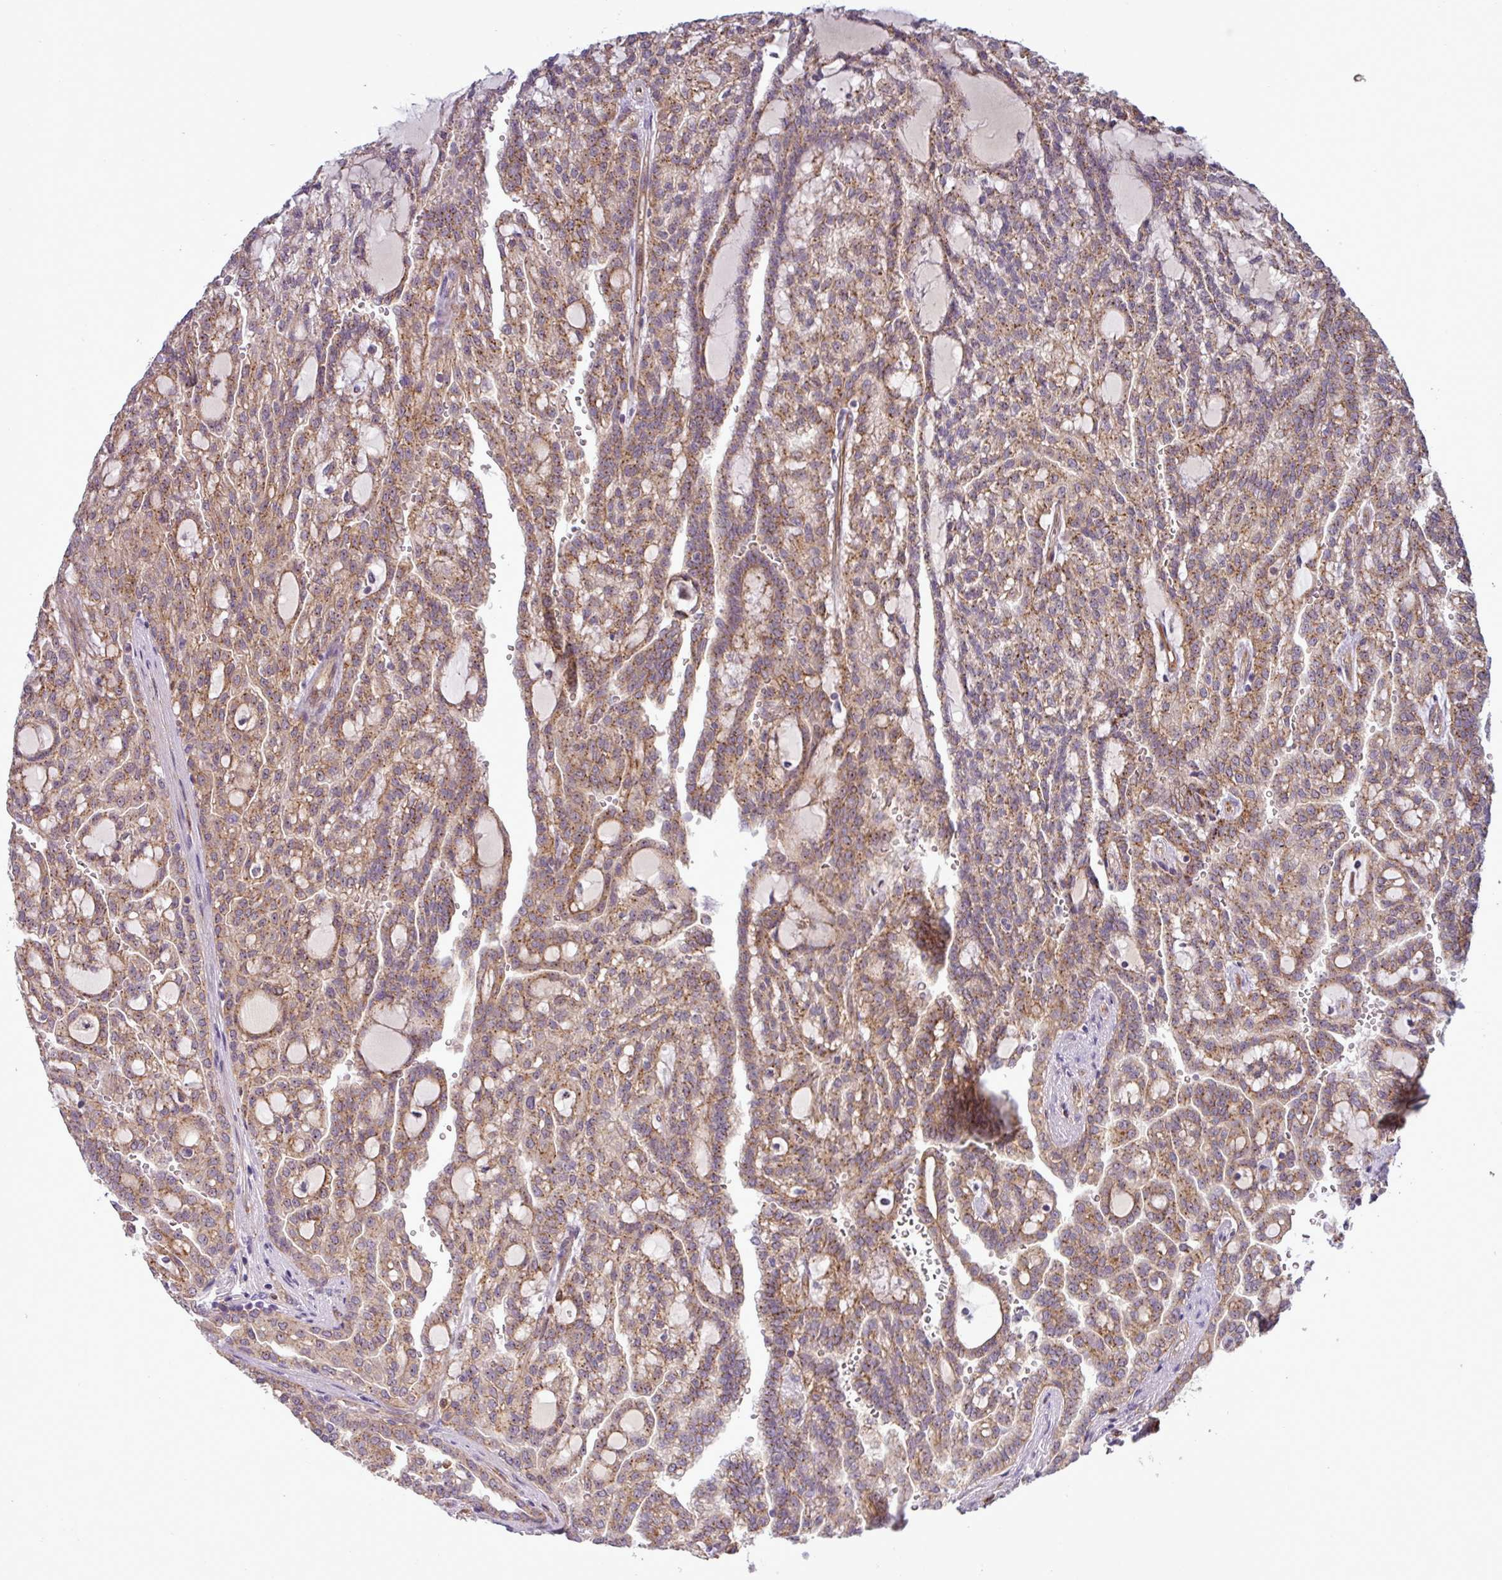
{"staining": {"intensity": "moderate", "quantity": ">75%", "location": "cytoplasmic/membranous"}, "tissue": "renal cancer", "cell_type": "Tumor cells", "image_type": "cancer", "snomed": [{"axis": "morphology", "description": "Adenocarcinoma, NOS"}, {"axis": "topography", "description": "Kidney"}], "caption": "DAB (3,3'-diaminobenzidine) immunohistochemical staining of adenocarcinoma (renal) shows moderate cytoplasmic/membranous protein positivity in about >75% of tumor cells.", "gene": "PCDH1", "patient": {"sex": "male", "age": 63}}